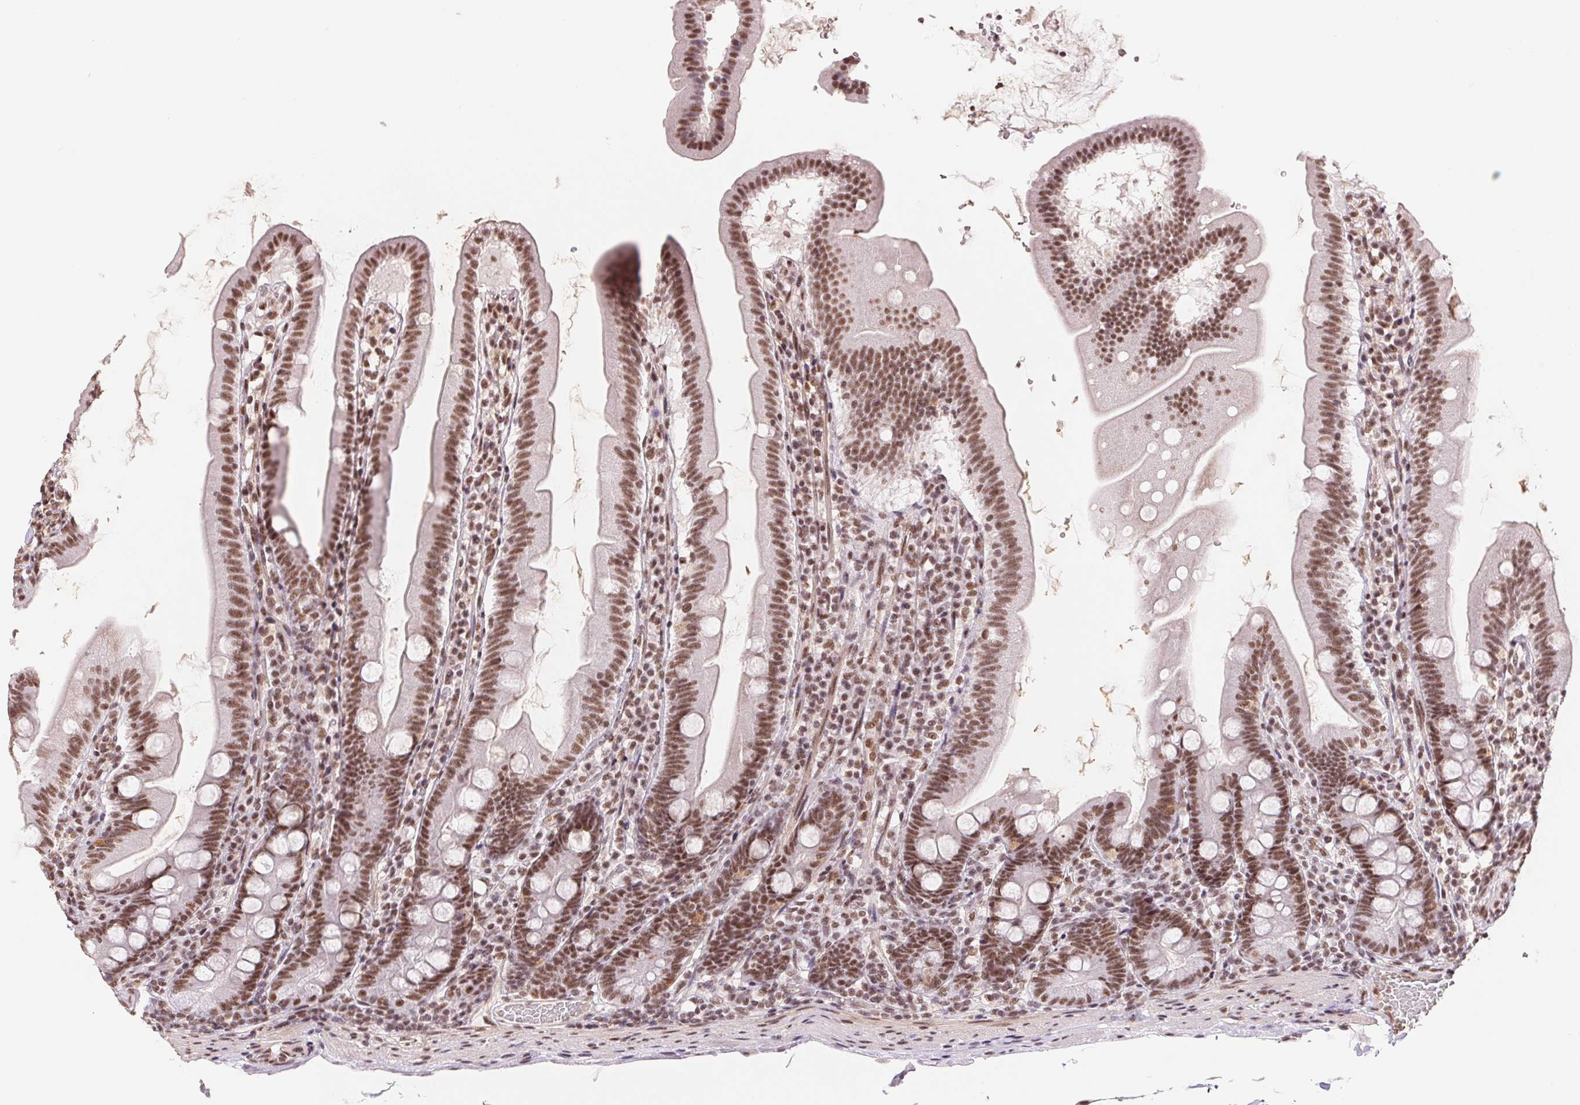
{"staining": {"intensity": "moderate", "quantity": ">75%", "location": "nuclear"}, "tissue": "duodenum", "cell_type": "Glandular cells", "image_type": "normal", "snomed": [{"axis": "morphology", "description": "Normal tissue, NOS"}, {"axis": "topography", "description": "Duodenum"}], "caption": "Immunohistochemistry of unremarkable human duodenum exhibits medium levels of moderate nuclear expression in about >75% of glandular cells. Using DAB (3,3'-diaminobenzidine) (brown) and hematoxylin (blue) stains, captured at high magnification using brightfield microscopy.", "gene": "SREK1", "patient": {"sex": "female", "age": 67}}